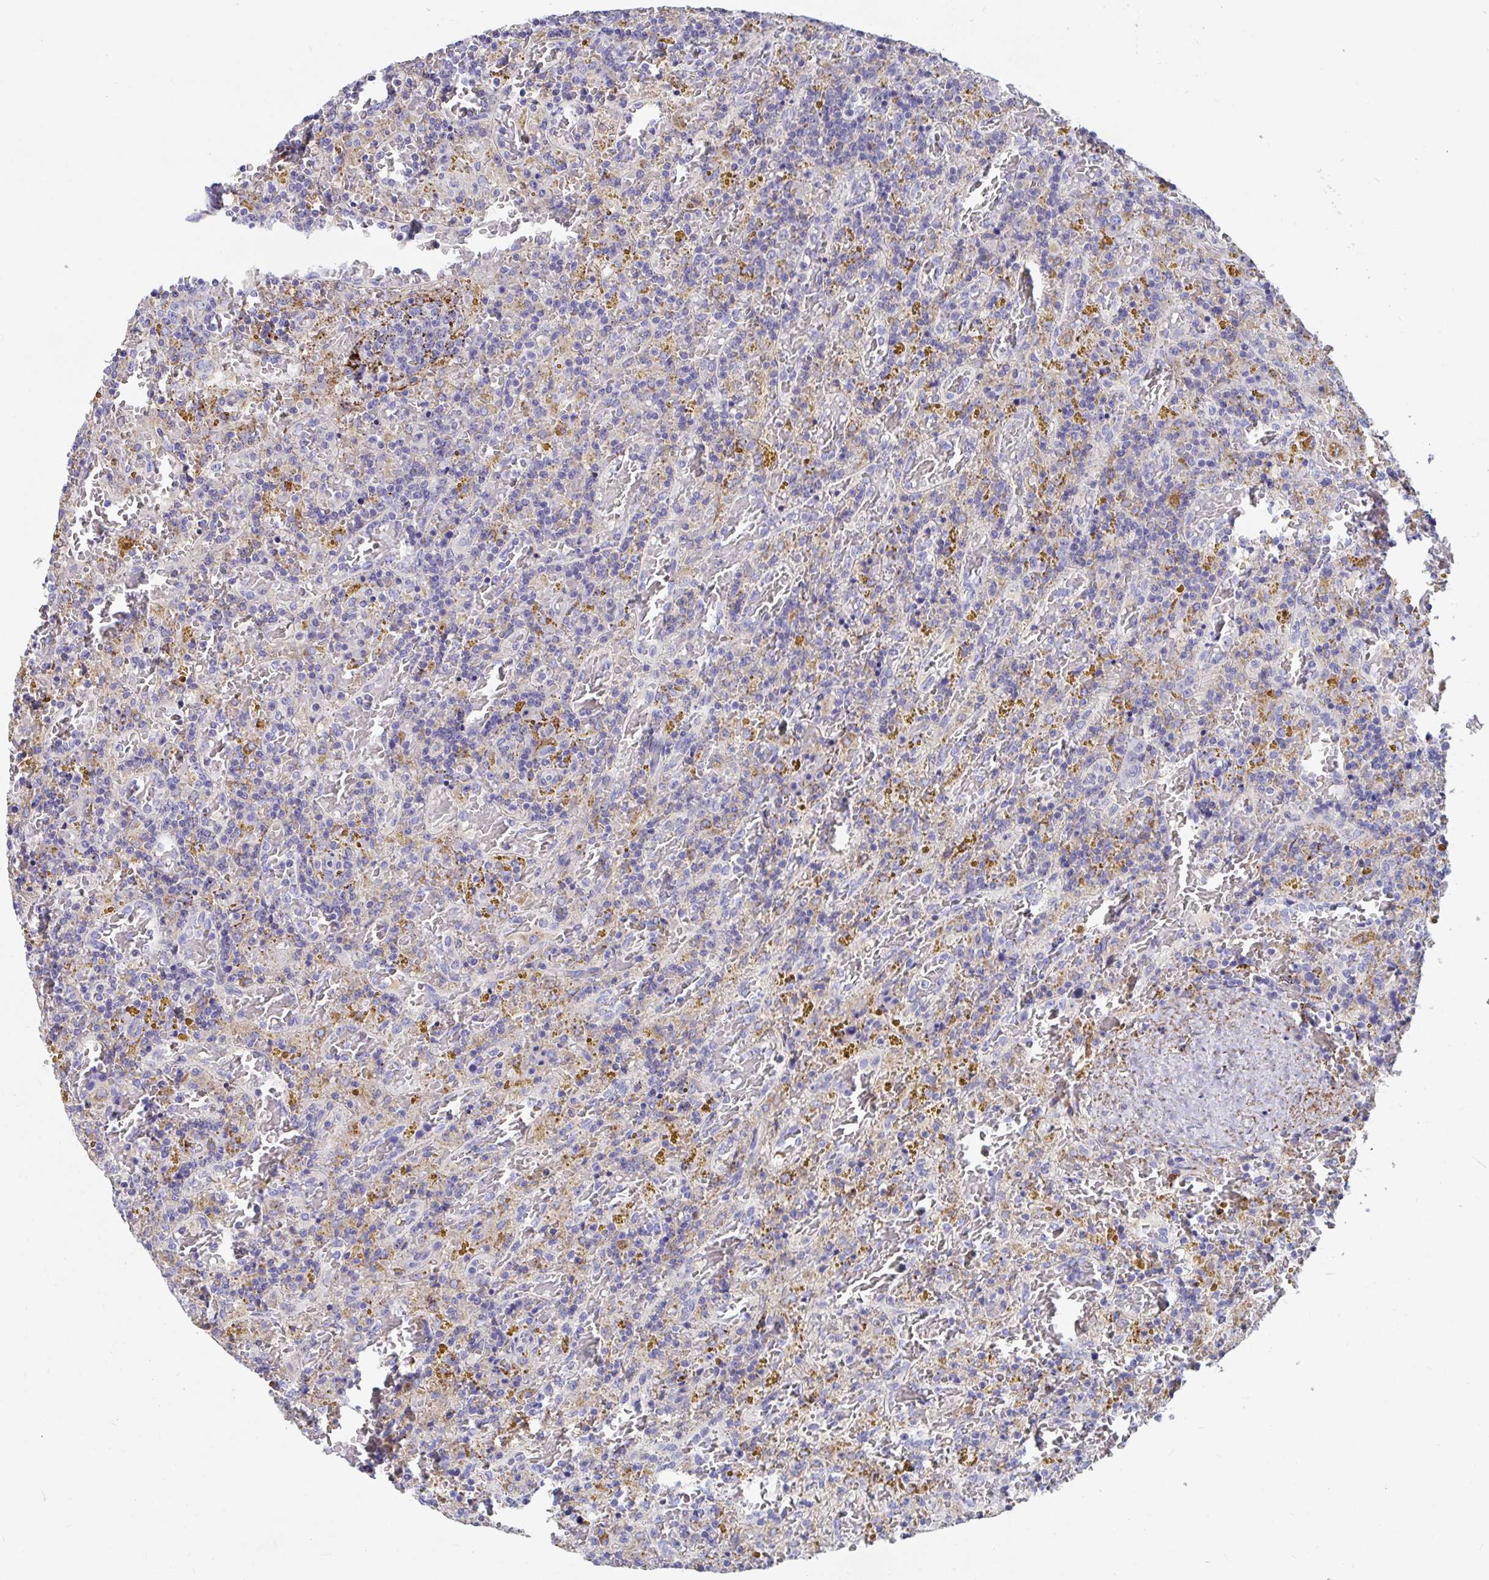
{"staining": {"intensity": "negative", "quantity": "none", "location": "none"}, "tissue": "lymphoma", "cell_type": "Tumor cells", "image_type": "cancer", "snomed": [{"axis": "morphology", "description": "Malignant lymphoma, non-Hodgkin's type, Low grade"}, {"axis": "topography", "description": "Spleen"}], "caption": "Immunohistochemistry photomicrograph of human lymphoma stained for a protein (brown), which exhibits no expression in tumor cells.", "gene": "FAM156B", "patient": {"sex": "female", "age": 65}}